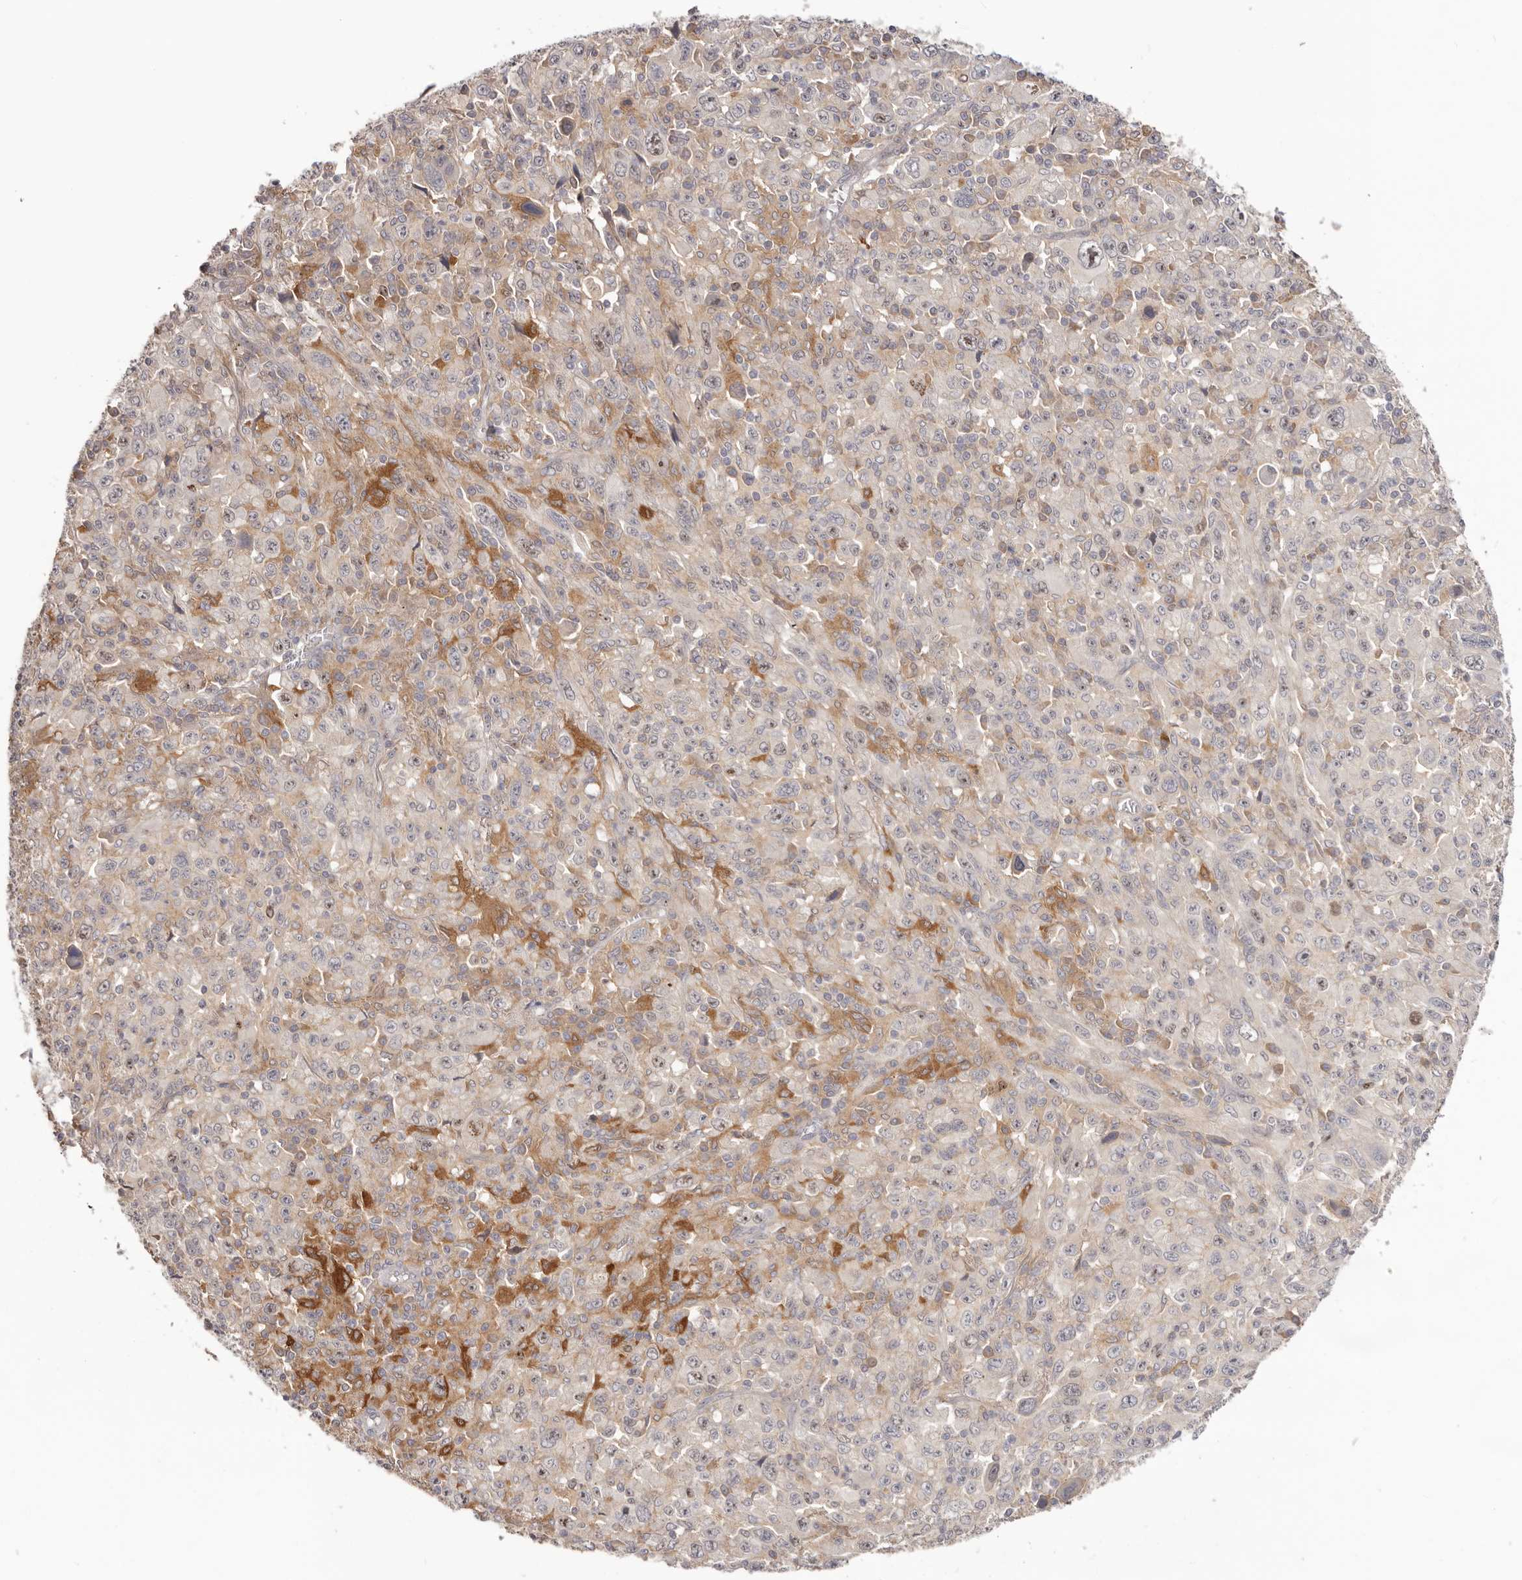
{"staining": {"intensity": "moderate", "quantity": "<25%", "location": "cytoplasmic/membranous"}, "tissue": "melanoma", "cell_type": "Tumor cells", "image_type": "cancer", "snomed": [{"axis": "morphology", "description": "Malignant melanoma, Metastatic site"}, {"axis": "topography", "description": "Skin"}], "caption": "Immunohistochemistry of malignant melanoma (metastatic site) demonstrates low levels of moderate cytoplasmic/membranous positivity in approximately <25% of tumor cells.", "gene": "CCDC190", "patient": {"sex": "female", "age": 56}}